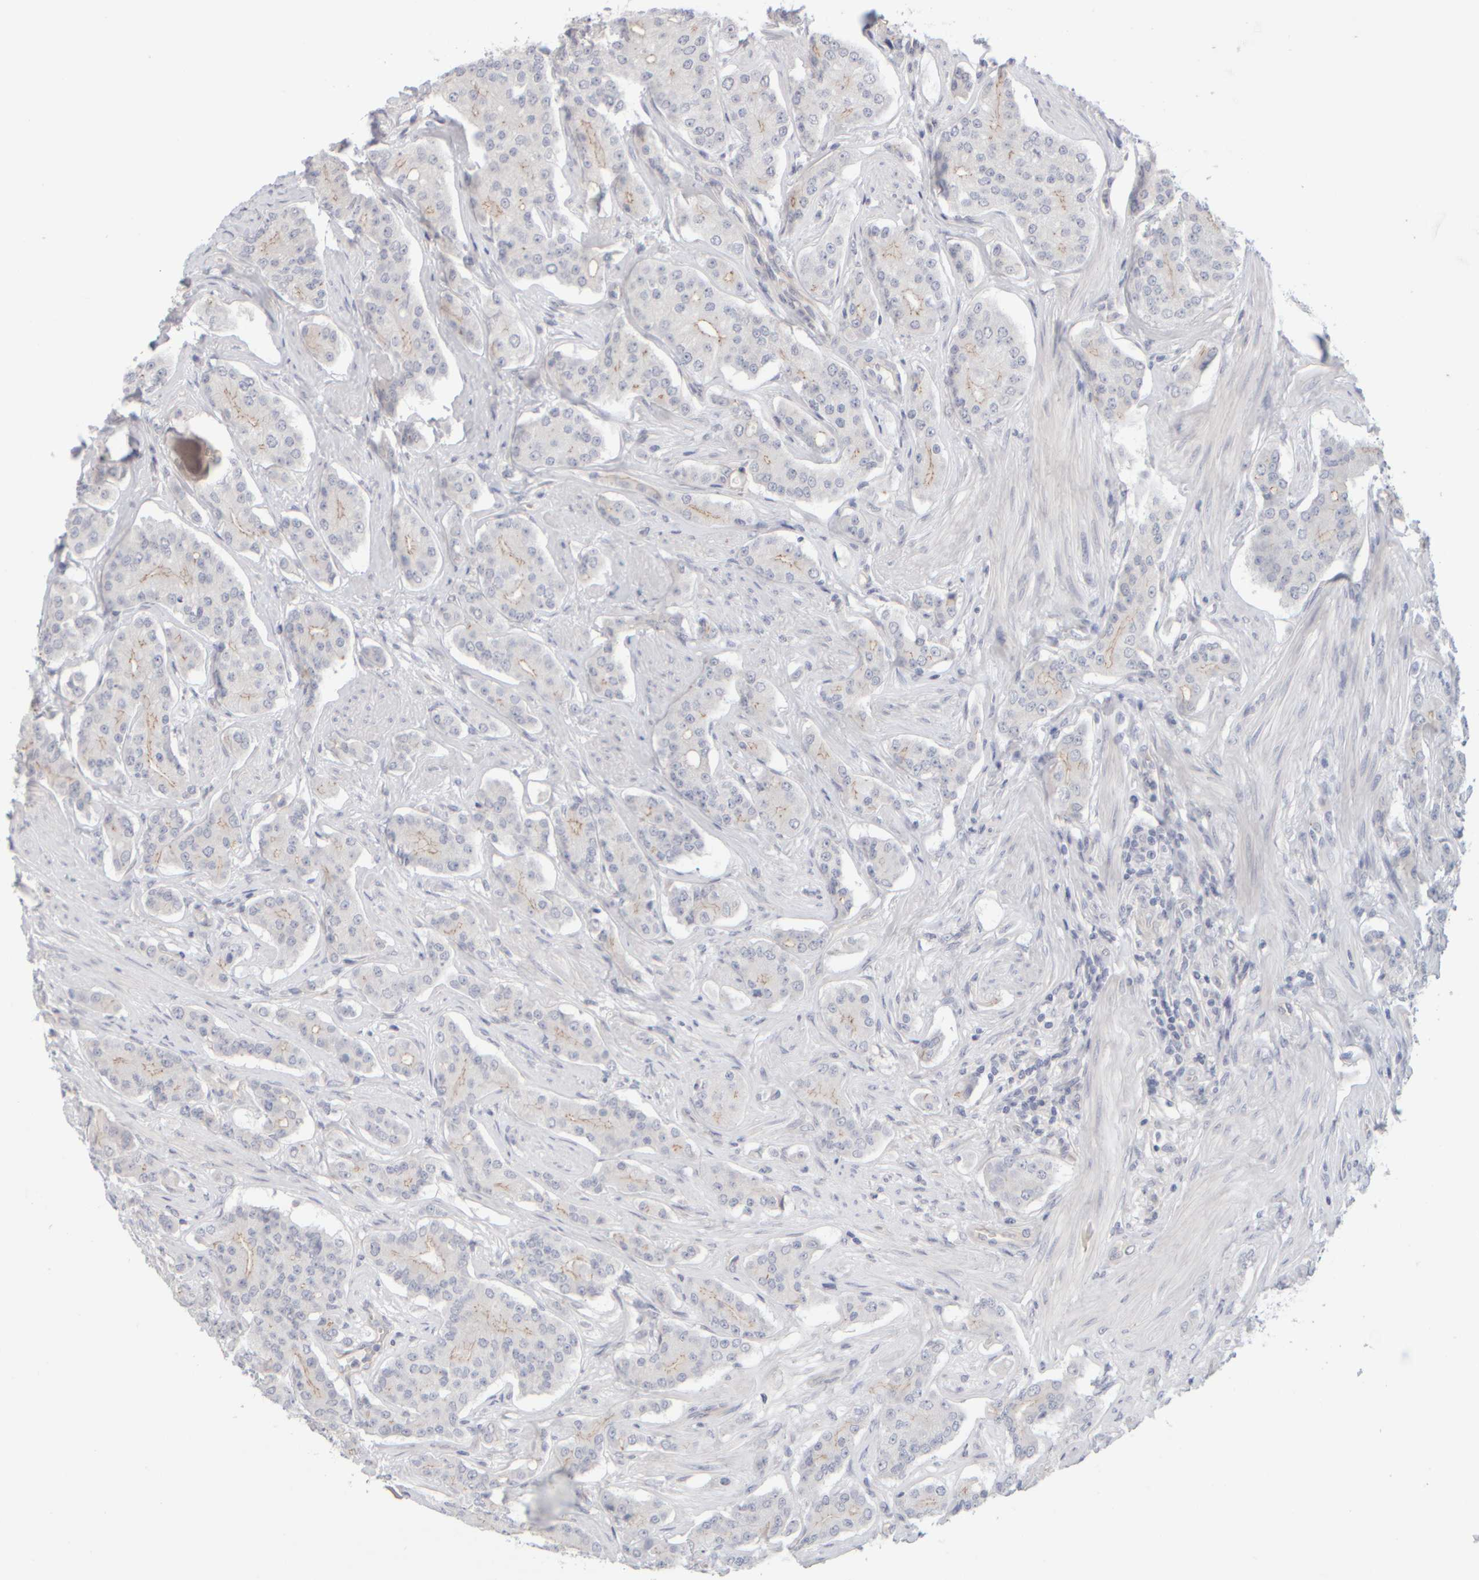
{"staining": {"intensity": "weak", "quantity": "<25%", "location": "cytoplasmic/membranous"}, "tissue": "prostate cancer", "cell_type": "Tumor cells", "image_type": "cancer", "snomed": [{"axis": "morphology", "description": "Adenocarcinoma, High grade"}, {"axis": "topography", "description": "Prostate"}], "caption": "This is an immunohistochemistry photomicrograph of prostate high-grade adenocarcinoma. There is no positivity in tumor cells.", "gene": "GOPC", "patient": {"sex": "male", "age": 71}}